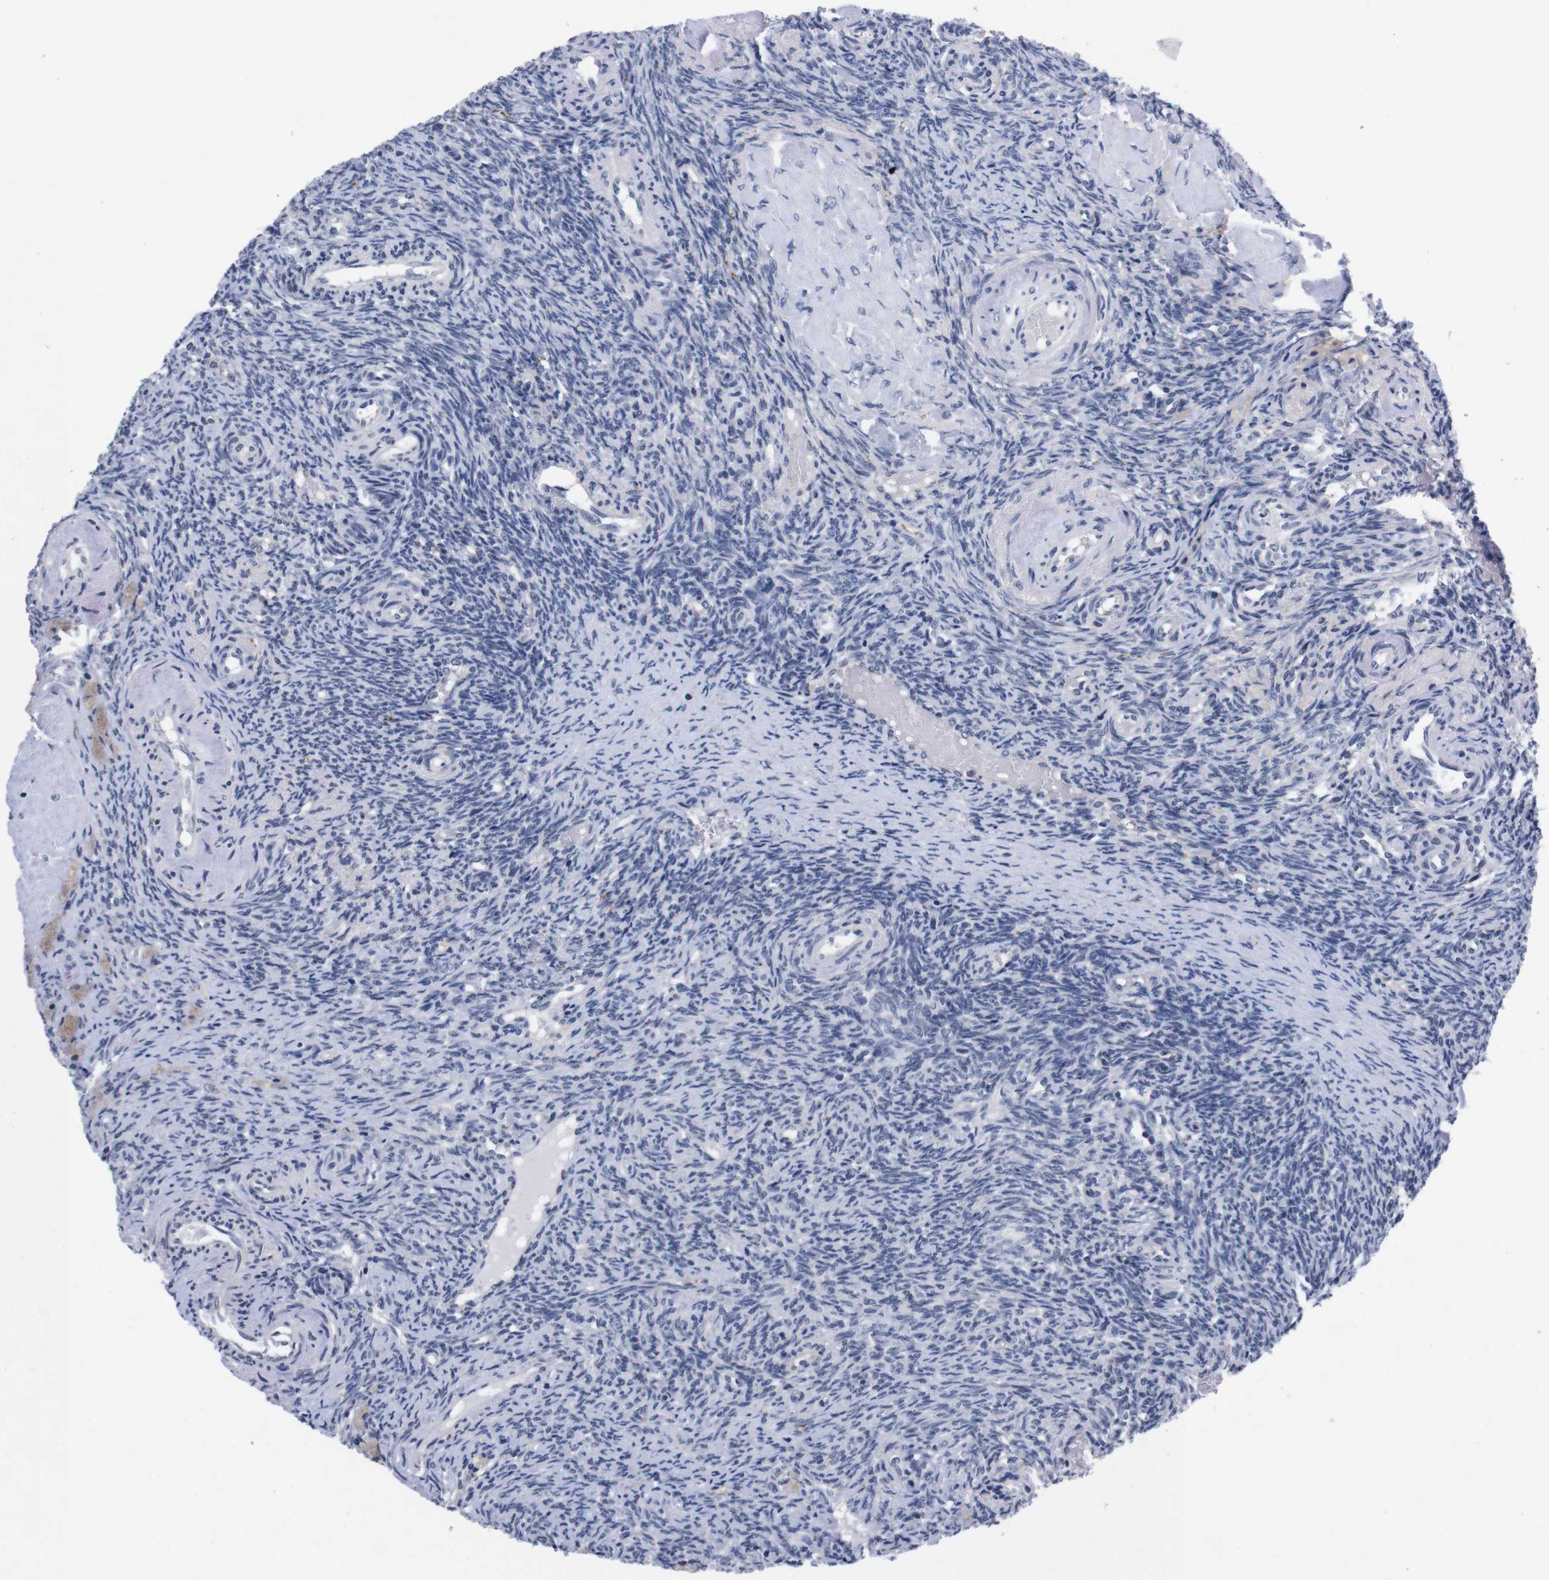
{"staining": {"intensity": "negative", "quantity": "none", "location": "none"}, "tissue": "ovary", "cell_type": "Ovarian stroma cells", "image_type": "normal", "snomed": [{"axis": "morphology", "description": "Normal tissue, NOS"}, {"axis": "topography", "description": "Ovary"}], "caption": "This is an IHC image of normal human ovary. There is no staining in ovarian stroma cells.", "gene": "TNFRSF21", "patient": {"sex": "female", "age": 41}}